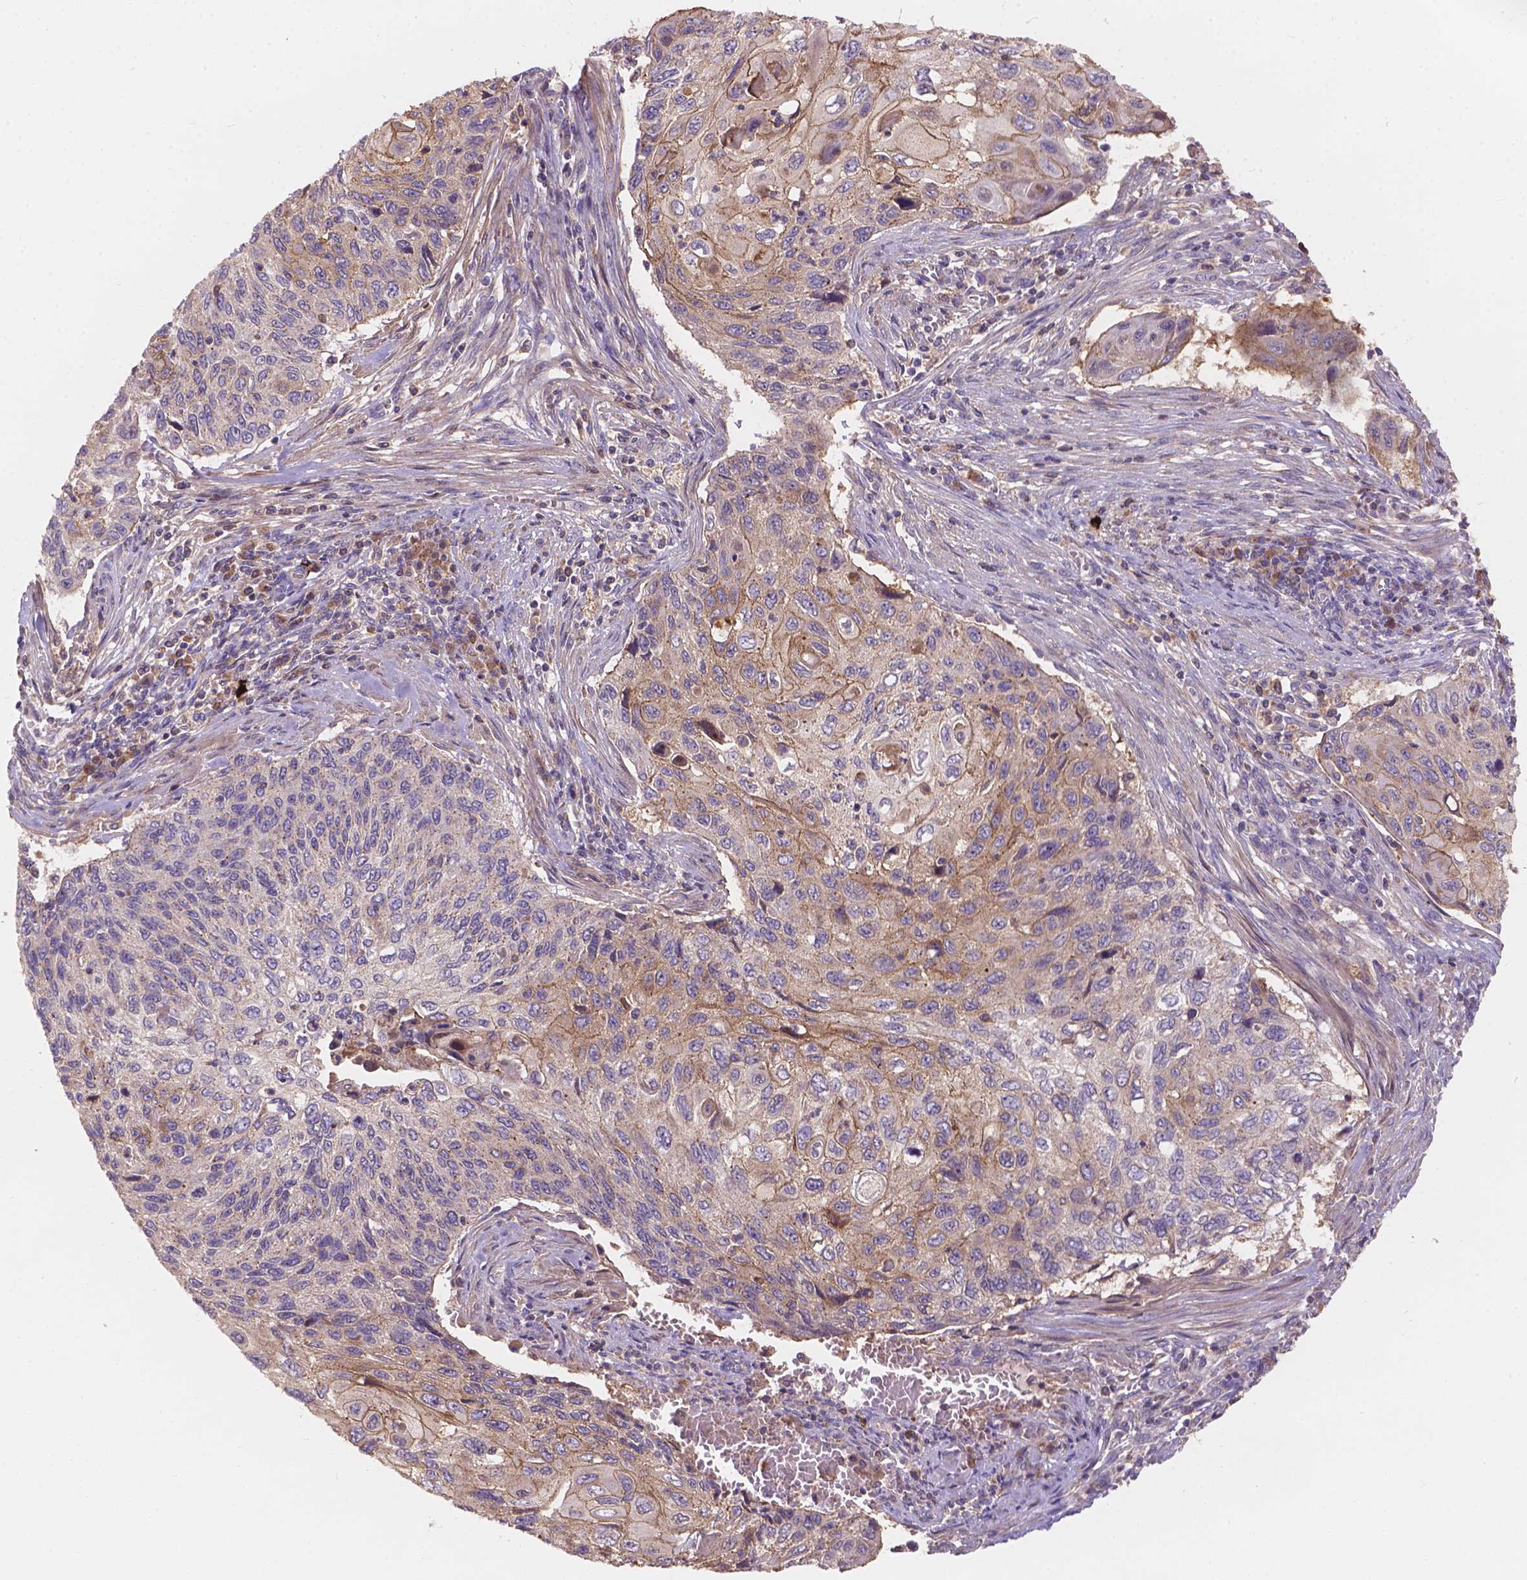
{"staining": {"intensity": "moderate", "quantity": "25%-75%", "location": "cytoplasmic/membranous"}, "tissue": "cervical cancer", "cell_type": "Tumor cells", "image_type": "cancer", "snomed": [{"axis": "morphology", "description": "Squamous cell carcinoma, NOS"}, {"axis": "topography", "description": "Cervix"}], "caption": "Protein analysis of cervical squamous cell carcinoma tissue reveals moderate cytoplasmic/membranous staining in about 25%-75% of tumor cells. The staining was performed using DAB (3,3'-diaminobenzidine), with brown indicating positive protein expression. Nuclei are stained blue with hematoxylin.", "gene": "CDK10", "patient": {"sex": "female", "age": 70}}